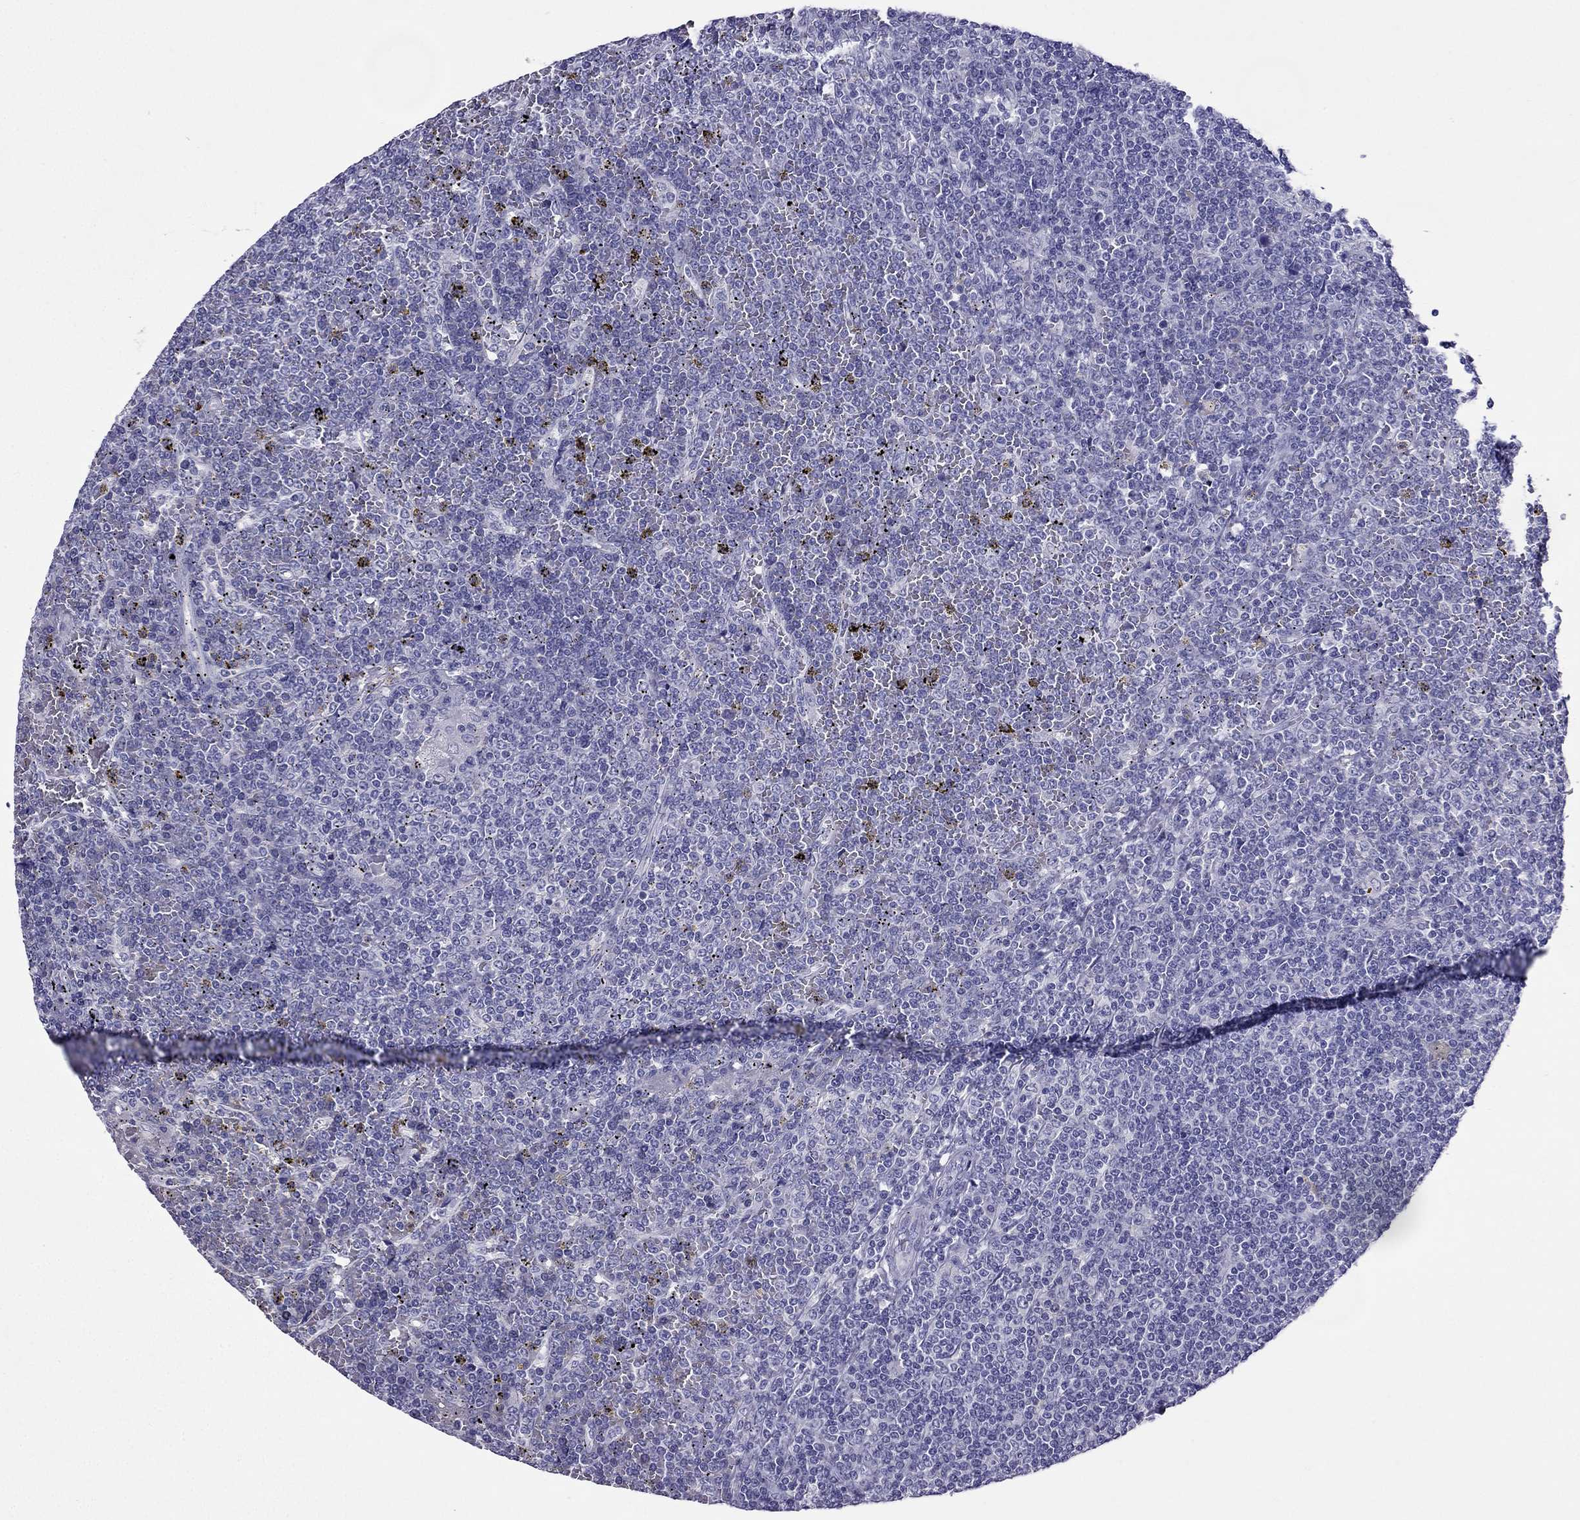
{"staining": {"intensity": "negative", "quantity": "none", "location": "none"}, "tissue": "lymphoma", "cell_type": "Tumor cells", "image_type": "cancer", "snomed": [{"axis": "morphology", "description": "Malignant lymphoma, non-Hodgkin's type, Low grade"}, {"axis": "topography", "description": "Spleen"}], "caption": "This is an immunohistochemistry (IHC) photomicrograph of lymphoma. There is no positivity in tumor cells.", "gene": "ZNF541", "patient": {"sex": "female", "age": 19}}